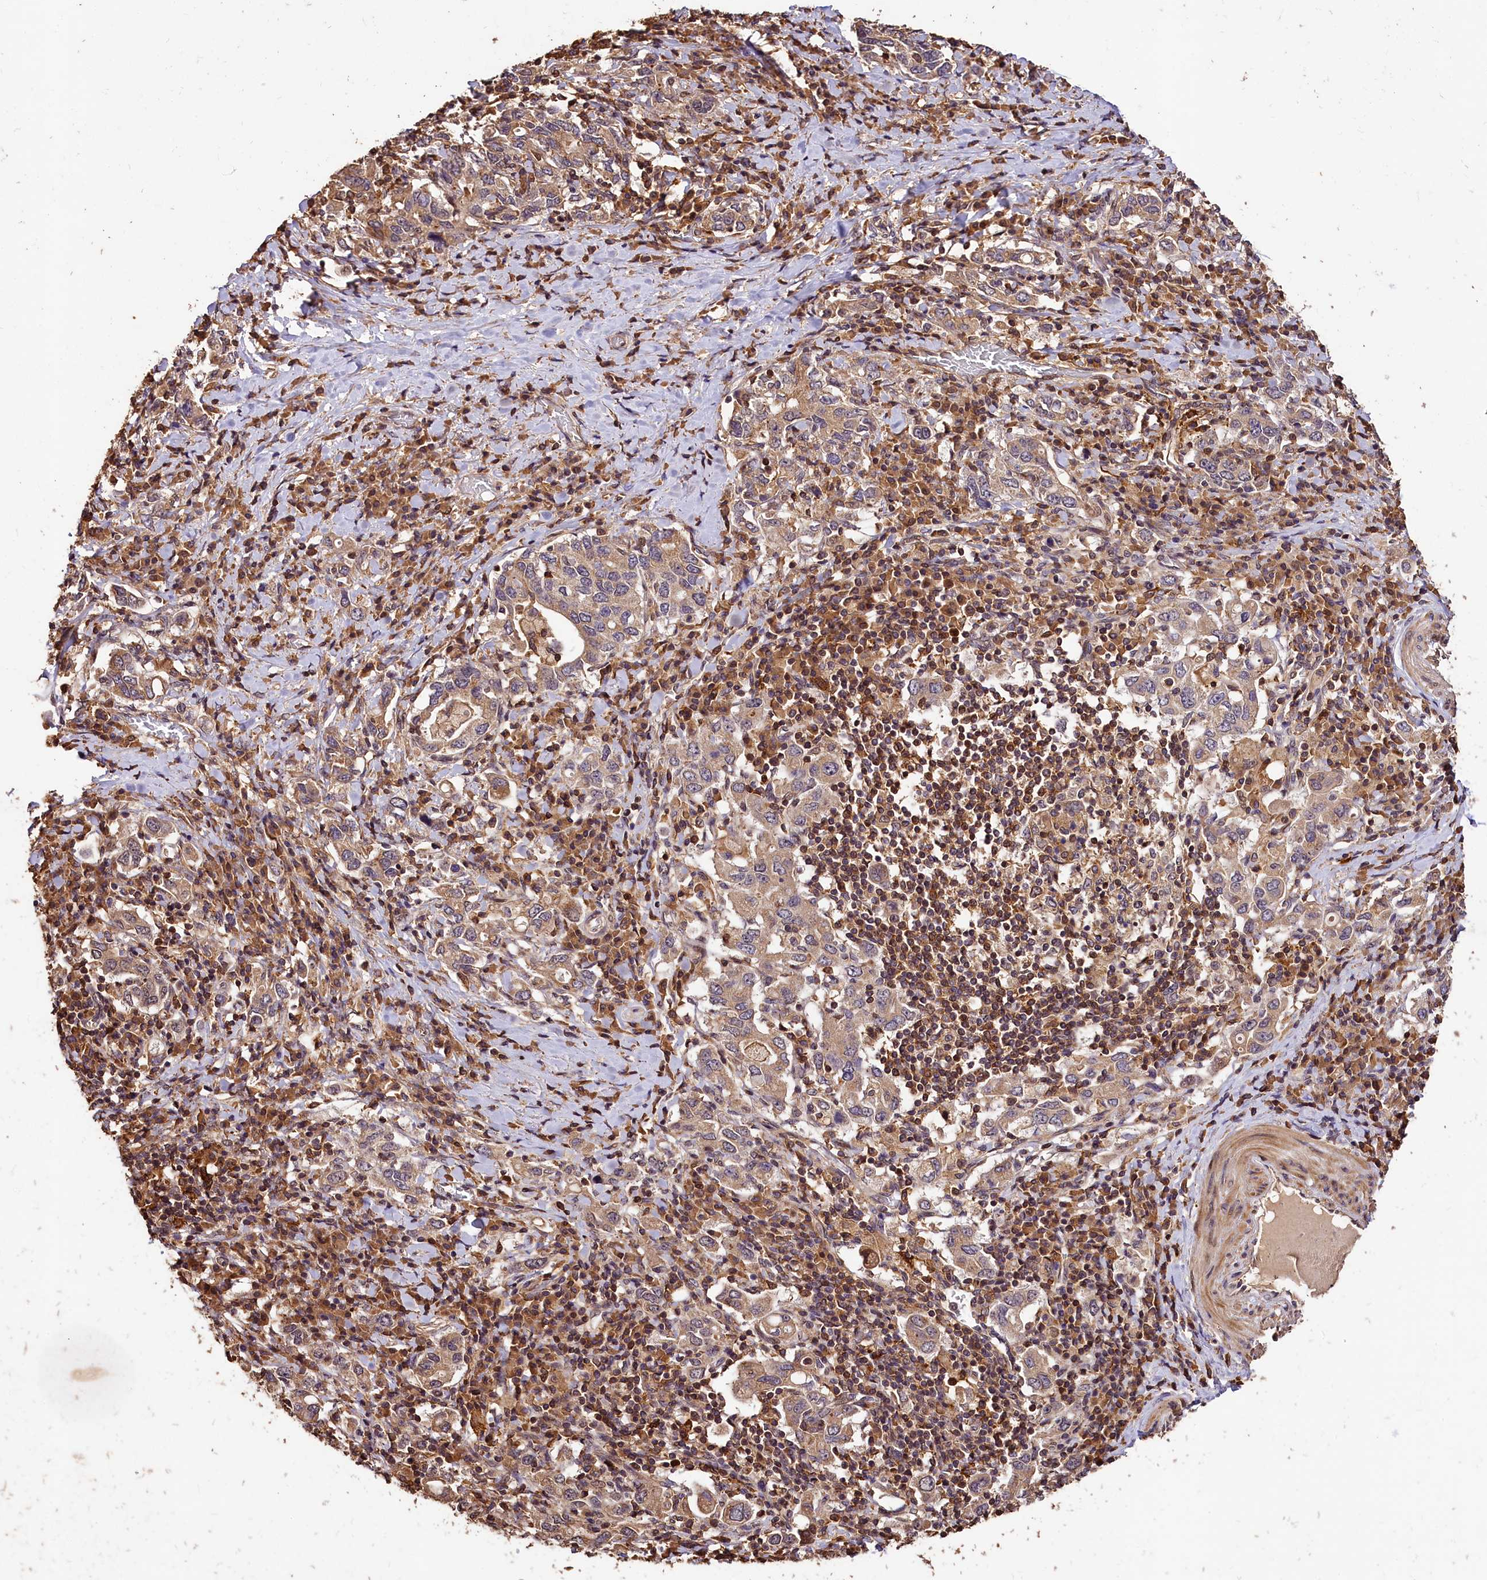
{"staining": {"intensity": "weak", "quantity": ">75%", "location": "cytoplasmic/membranous"}, "tissue": "stomach cancer", "cell_type": "Tumor cells", "image_type": "cancer", "snomed": [{"axis": "morphology", "description": "Adenocarcinoma, NOS"}, {"axis": "topography", "description": "Stomach, upper"}, {"axis": "topography", "description": "Stomach"}], "caption": "Stomach cancer stained for a protein (brown) demonstrates weak cytoplasmic/membranous positive positivity in about >75% of tumor cells.", "gene": "KPTN", "patient": {"sex": "male", "age": 62}}